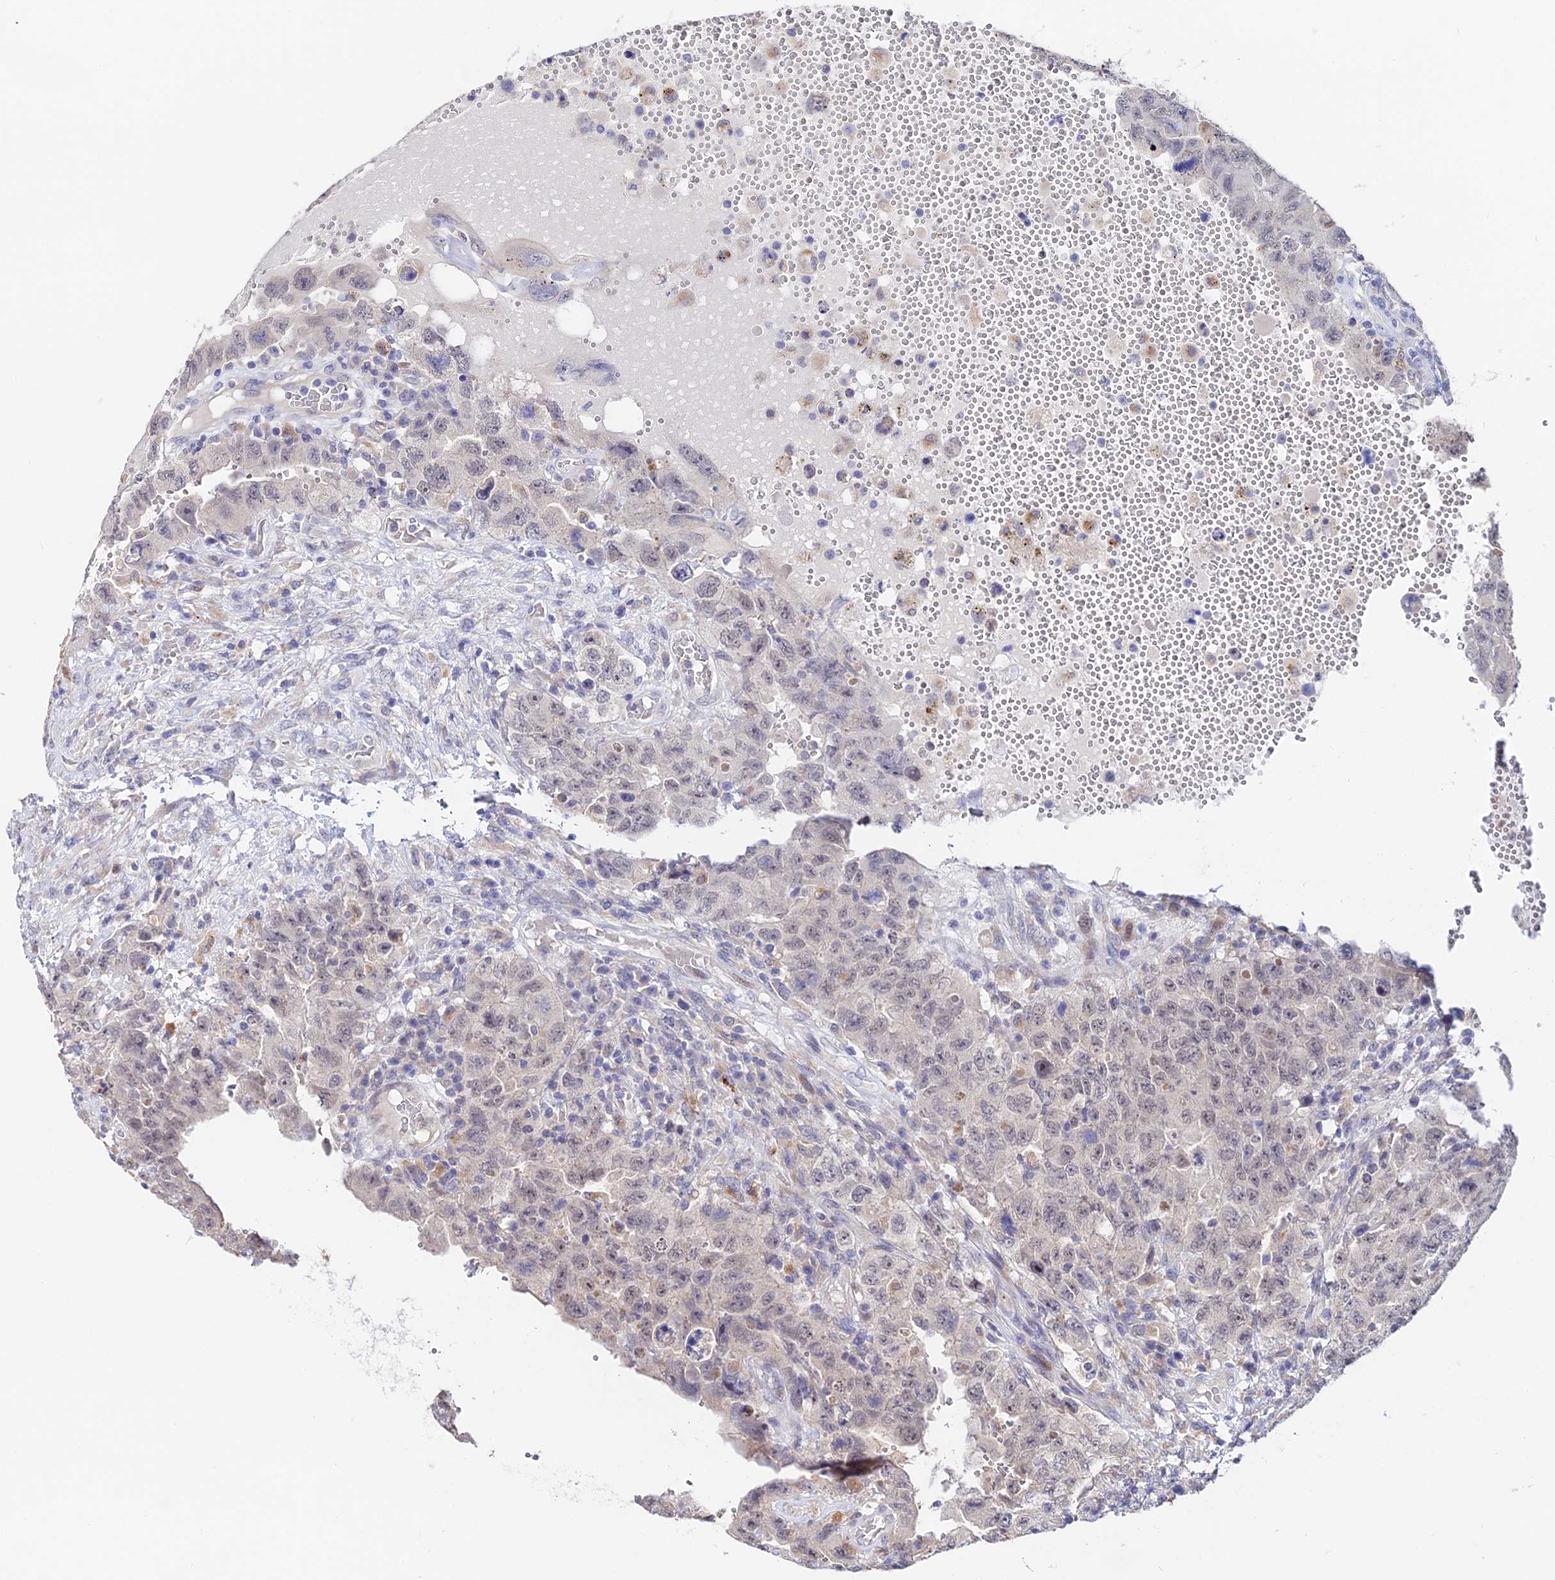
{"staining": {"intensity": "negative", "quantity": "none", "location": "none"}, "tissue": "testis cancer", "cell_type": "Tumor cells", "image_type": "cancer", "snomed": [{"axis": "morphology", "description": "Carcinoma, Embryonal, NOS"}, {"axis": "topography", "description": "Testis"}], "caption": "A histopathology image of testis cancer (embryonal carcinoma) stained for a protein reveals no brown staining in tumor cells.", "gene": "ACTR5", "patient": {"sex": "male", "age": 26}}